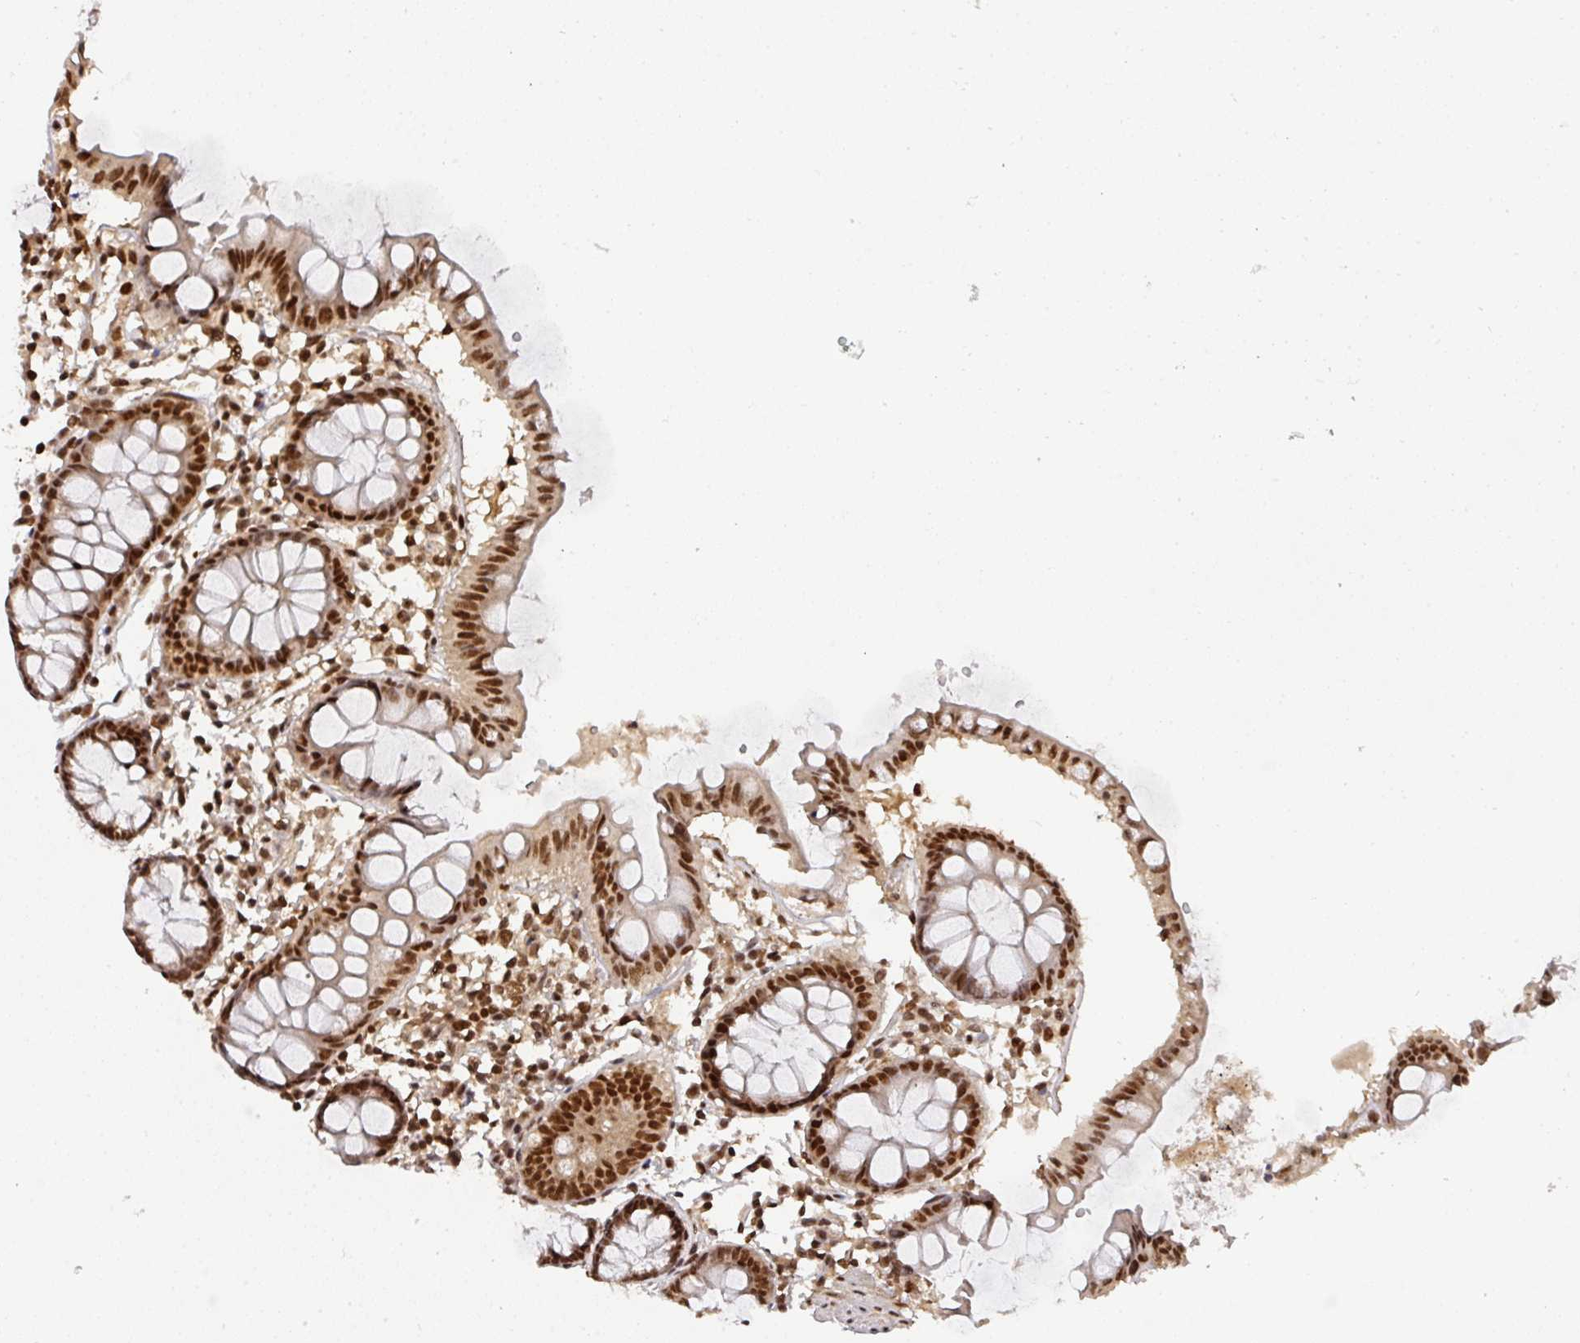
{"staining": {"intensity": "strong", "quantity": ">75%", "location": "nuclear"}, "tissue": "colon", "cell_type": "Endothelial cells", "image_type": "normal", "snomed": [{"axis": "morphology", "description": "Normal tissue, NOS"}, {"axis": "topography", "description": "Colon"}], "caption": "Immunohistochemistry (IHC) (DAB (3,3'-diaminobenzidine)) staining of benign colon exhibits strong nuclear protein positivity in about >75% of endothelial cells.", "gene": "DIDO1", "patient": {"sex": "female", "age": 84}}